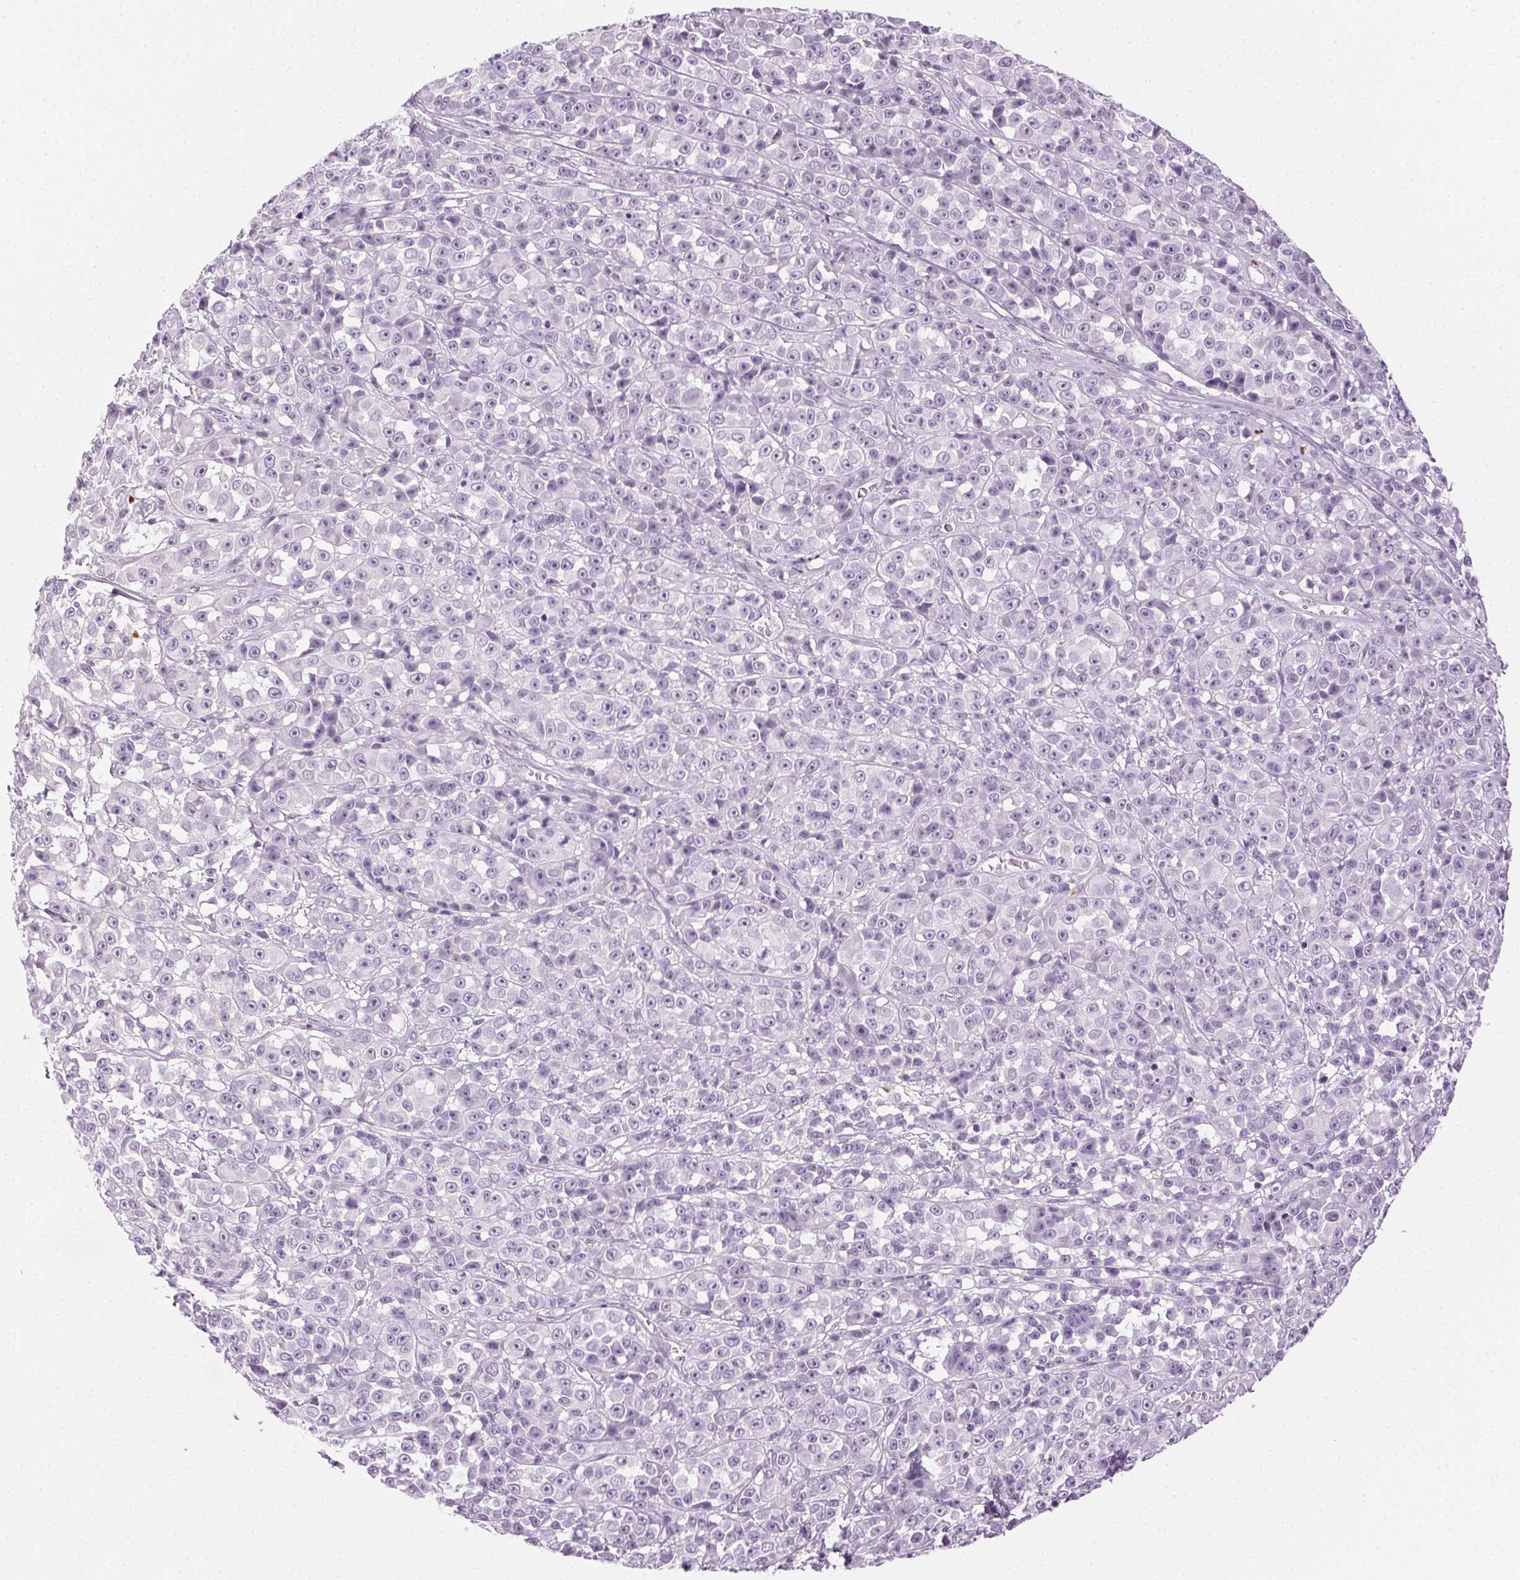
{"staining": {"intensity": "negative", "quantity": "none", "location": "none"}, "tissue": "melanoma", "cell_type": "Tumor cells", "image_type": "cancer", "snomed": [{"axis": "morphology", "description": "Malignant melanoma, NOS"}, {"axis": "topography", "description": "Skin"}, {"axis": "topography", "description": "Skin of back"}], "caption": "The photomicrograph shows no staining of tumor cells in malignant melanoma.", "gene": "MPO", "patient": {"sex": "male", "age": 91}}